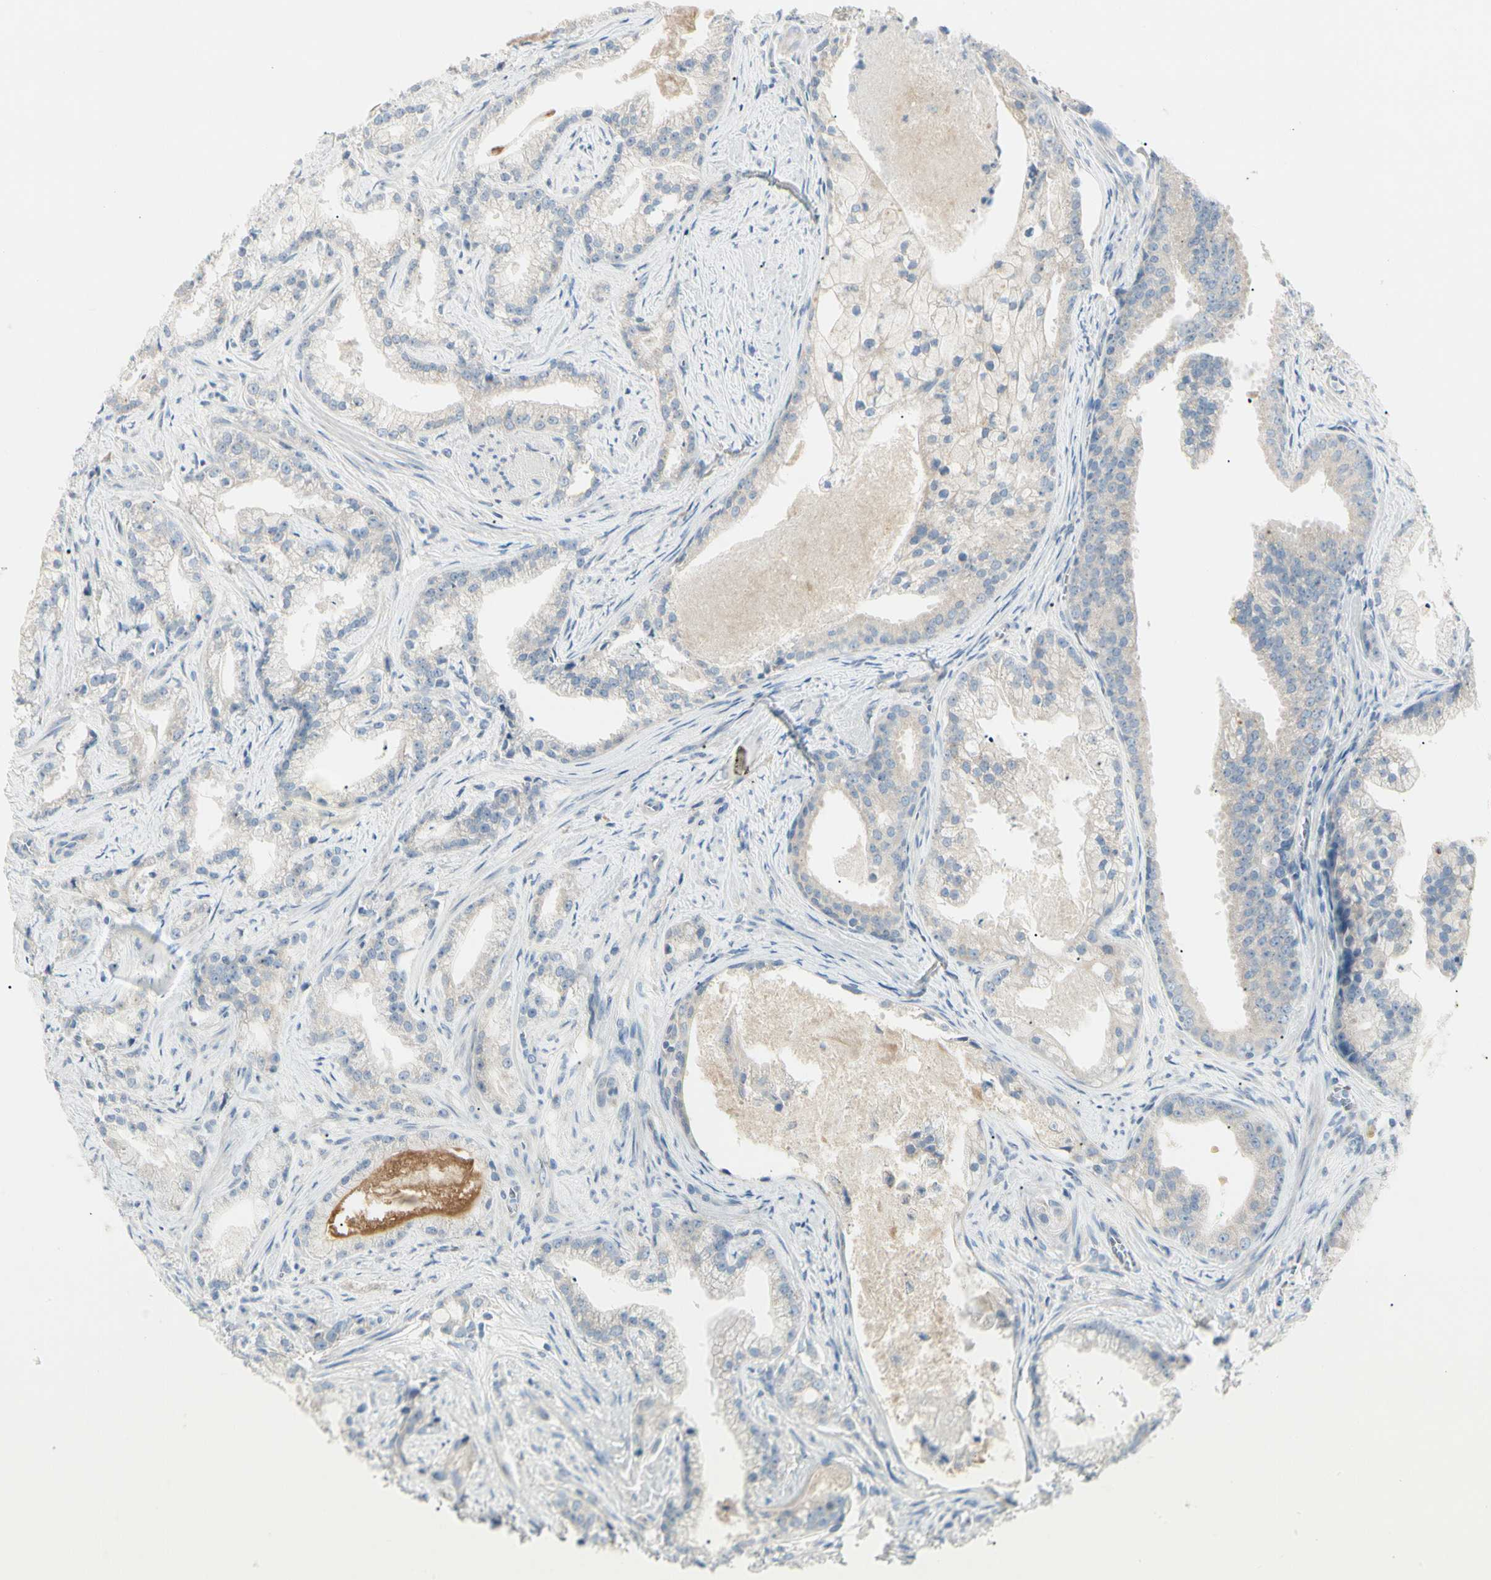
{"staining": {"intensity": "weak", "quantity": "<25%", "location": "cytoplasmic/membranous"}, "tissue": "prostate cancer", "cell_type": "Tumor cells", "image_type": "cancer", "snomed": [{"axis": "morphology", "description": "Adenocarcinoma, Low grade"}, {"axis": "topography", "description": "Prostate"}], "caption": "A high-resolution micrograph shows immunohistochemistry staining of prostate cancer, which demonstrates no significant staining in tumor cells.", "gene": "ALDH18A1", "patient": {"sex": "male", "age": 59}}